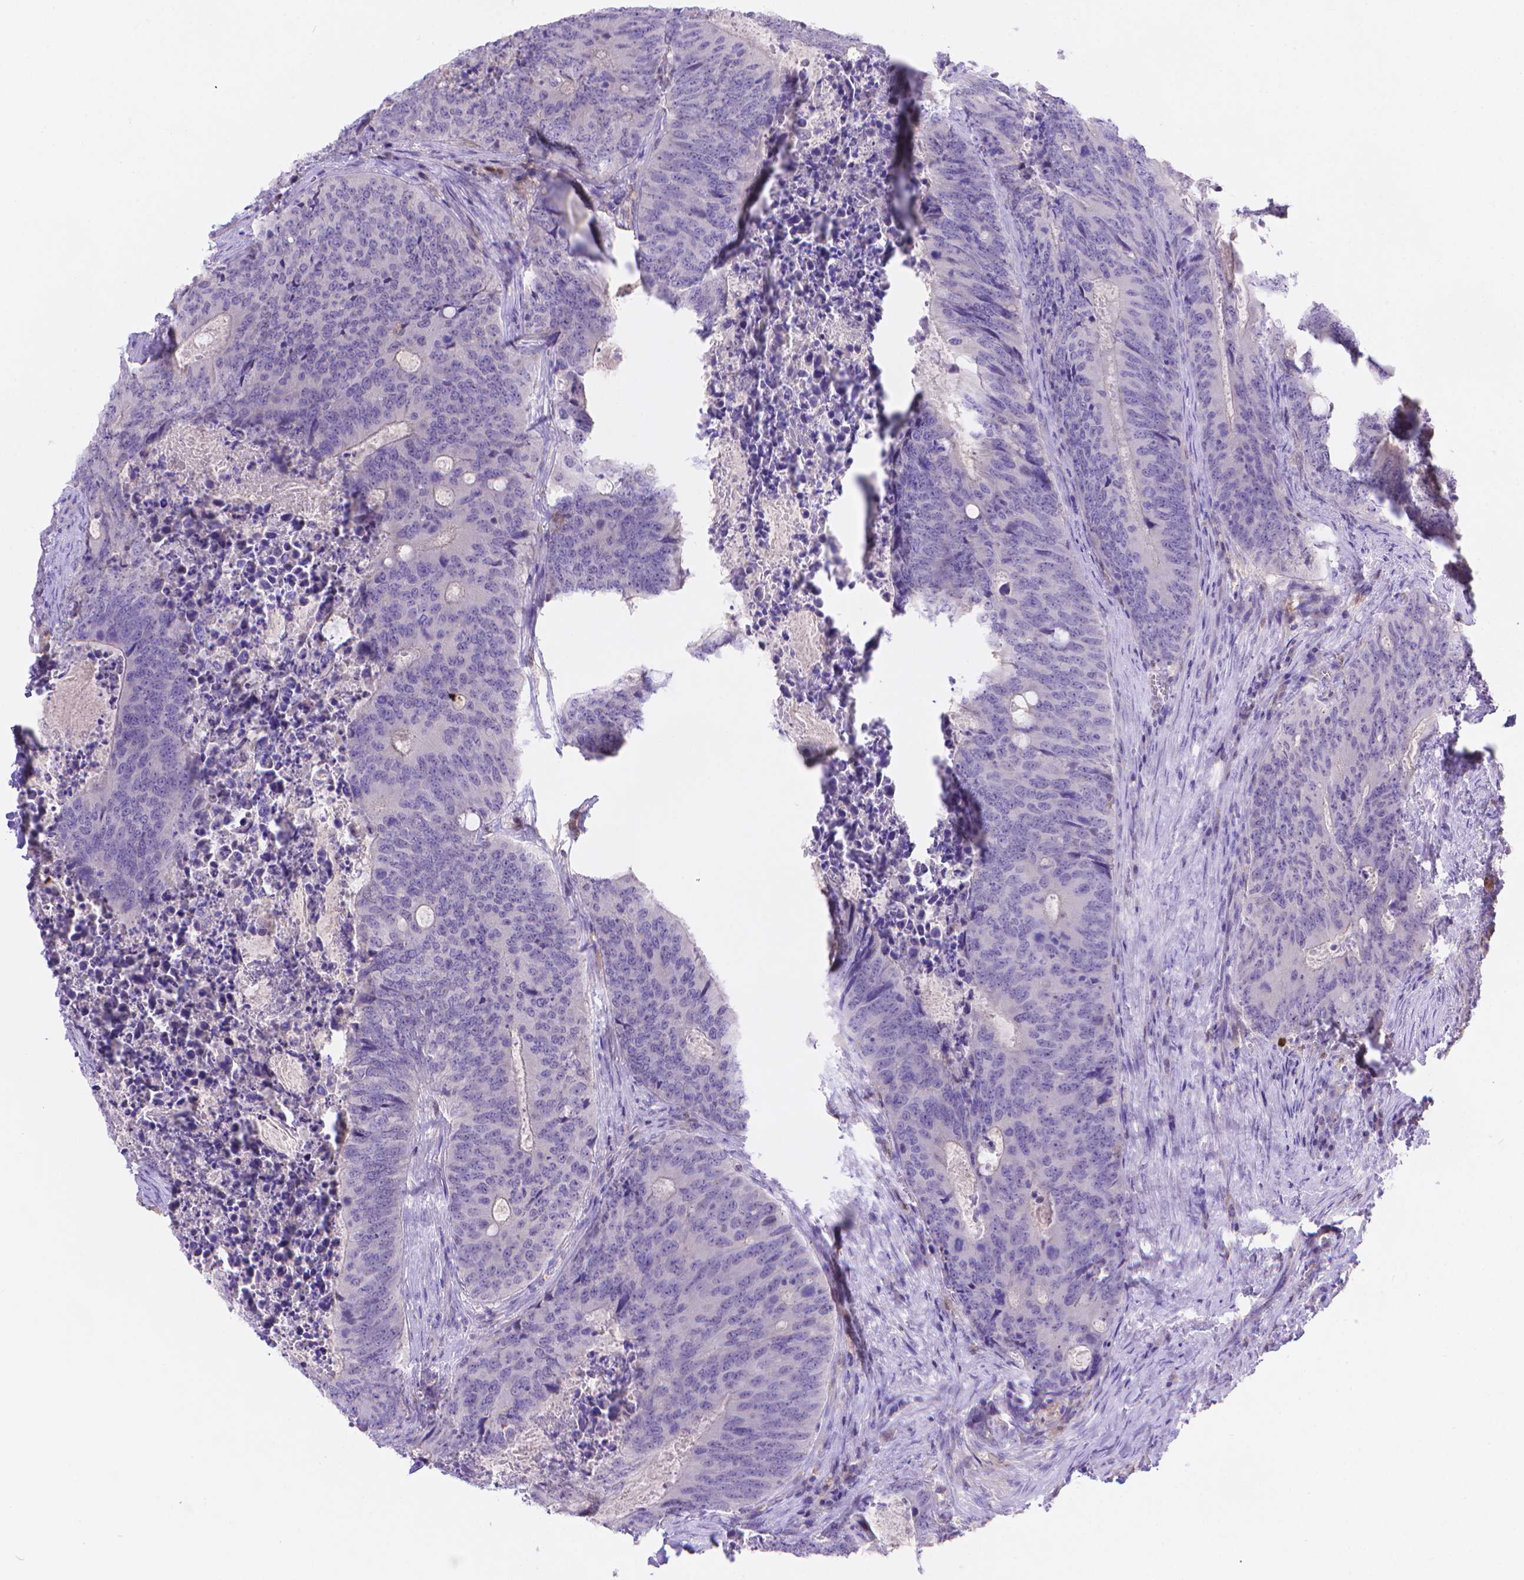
{"staining": {"intensity": "negative", "quantity": "none", "location": "none"}, "tissue": "colorectal cancer", "cell_type": "Tumor cells", "image_type": "cancer", "snomed": [{"axis": "morphology", "description": "Adenocarcinoma, NOS"}, {"axis": "topography", "description": "Colon"}], "caption": "Image shows no significant protein staining in tumor cells of colorectal adenocarcinoma.", "gene": "FGD2", "patient": {"sex": "male", "age": 67}}